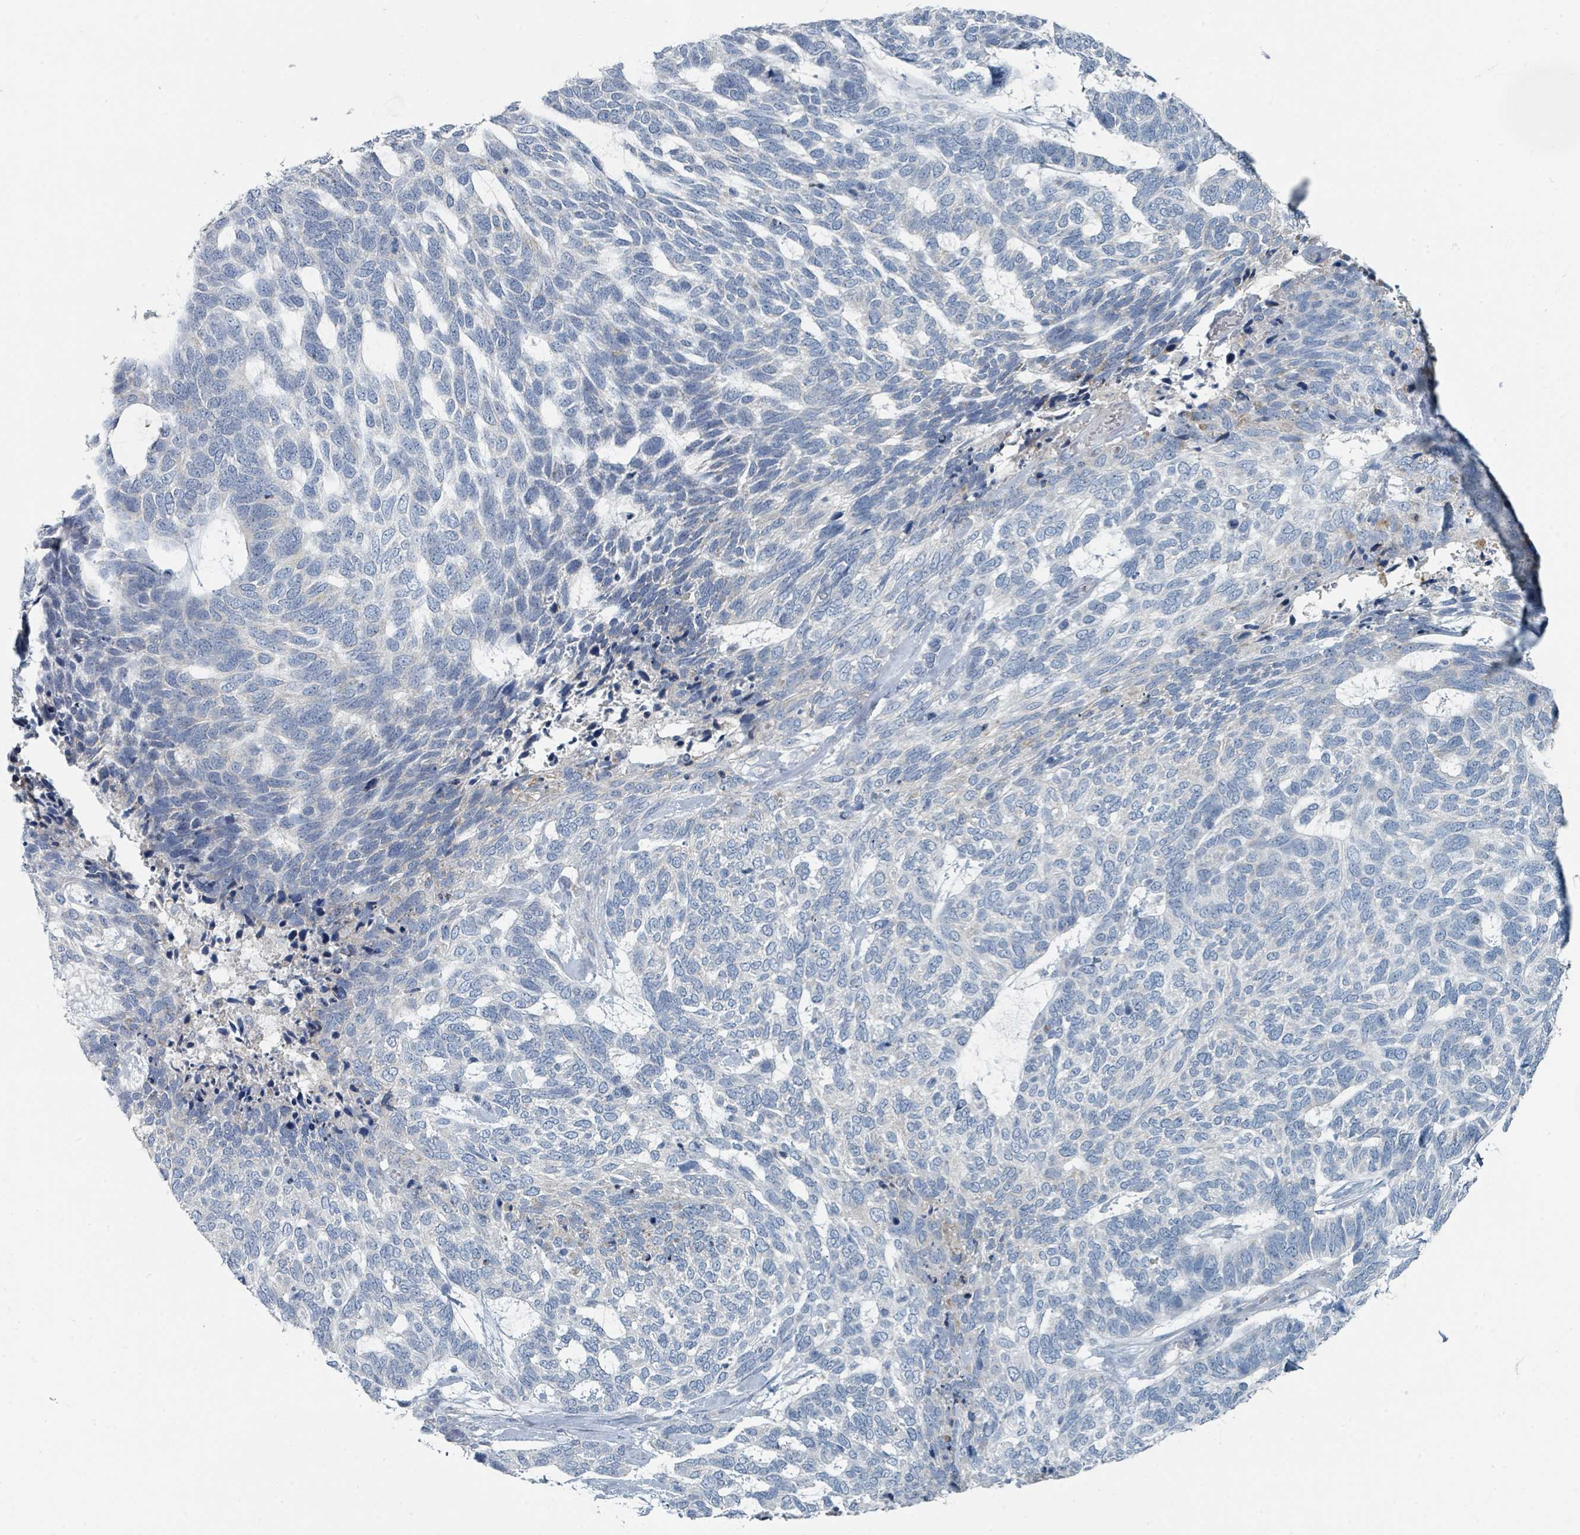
{"staining": {"intensity": "negative", "quantity": "none", "location": "none"}, "tissue": "skin cancer", "cell_type": "Tumor cells", "image_type": "cancer", "snomed": [{"axis": "morphology", "description": "Basal cell carcinoma"}, {"axis": "topography", "description": "Skin"}], "caption": "Immunohistochemical staining of skin cancer (basal cell carcinoma) reveals no significant staining in tumor cells. (Stains: DAB immunohistochemistry with hematoxylin counter stain, Microscopy: brightfield microscopy at high magnification).", "gene": "RASA4", "patient": {"sex": "female", "age": 65}}